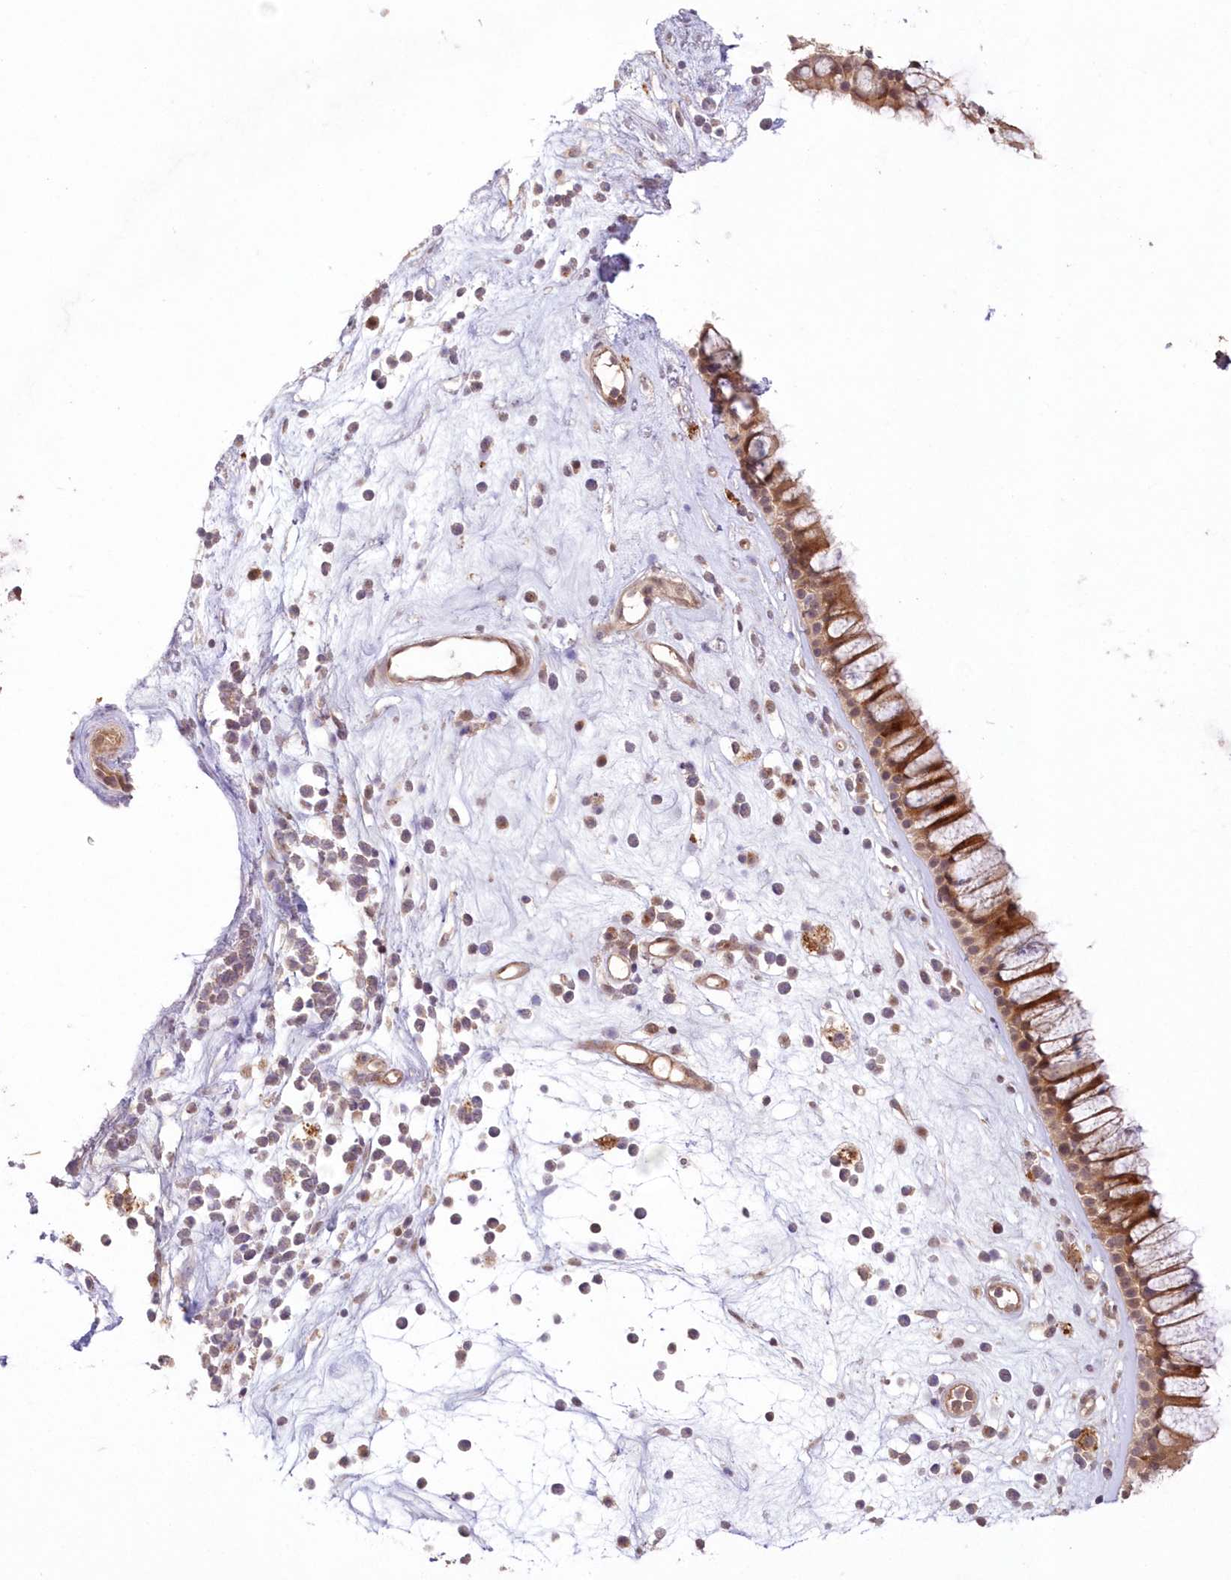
{"staining": {"intensity": "moderate", "quantity": ">75%", "location": "cytoplasmic/membranous,nuclear"}, "tissue": "nasopharynx", "cell_type": "Respiratory epithelial cells", "image_type": "normal", "snomed": [{"axis": "morphology", "description": "Normal tissue, NOS"}, {"axis": "morphology", "description": "Inflammation, NOS"}, {"axis": "topography", "description": "Nasopharynx"}], "caption": "Nasopharynx stained for a protein exhibits moderate cytoplasmic/membranous,nuclear positivity in respiratory epithelial cells. Ihc stains the protein in brown and the nuclei are stained blue.", "gene": "UBTD2", "patient": {"sex": "male", "age": 29}}